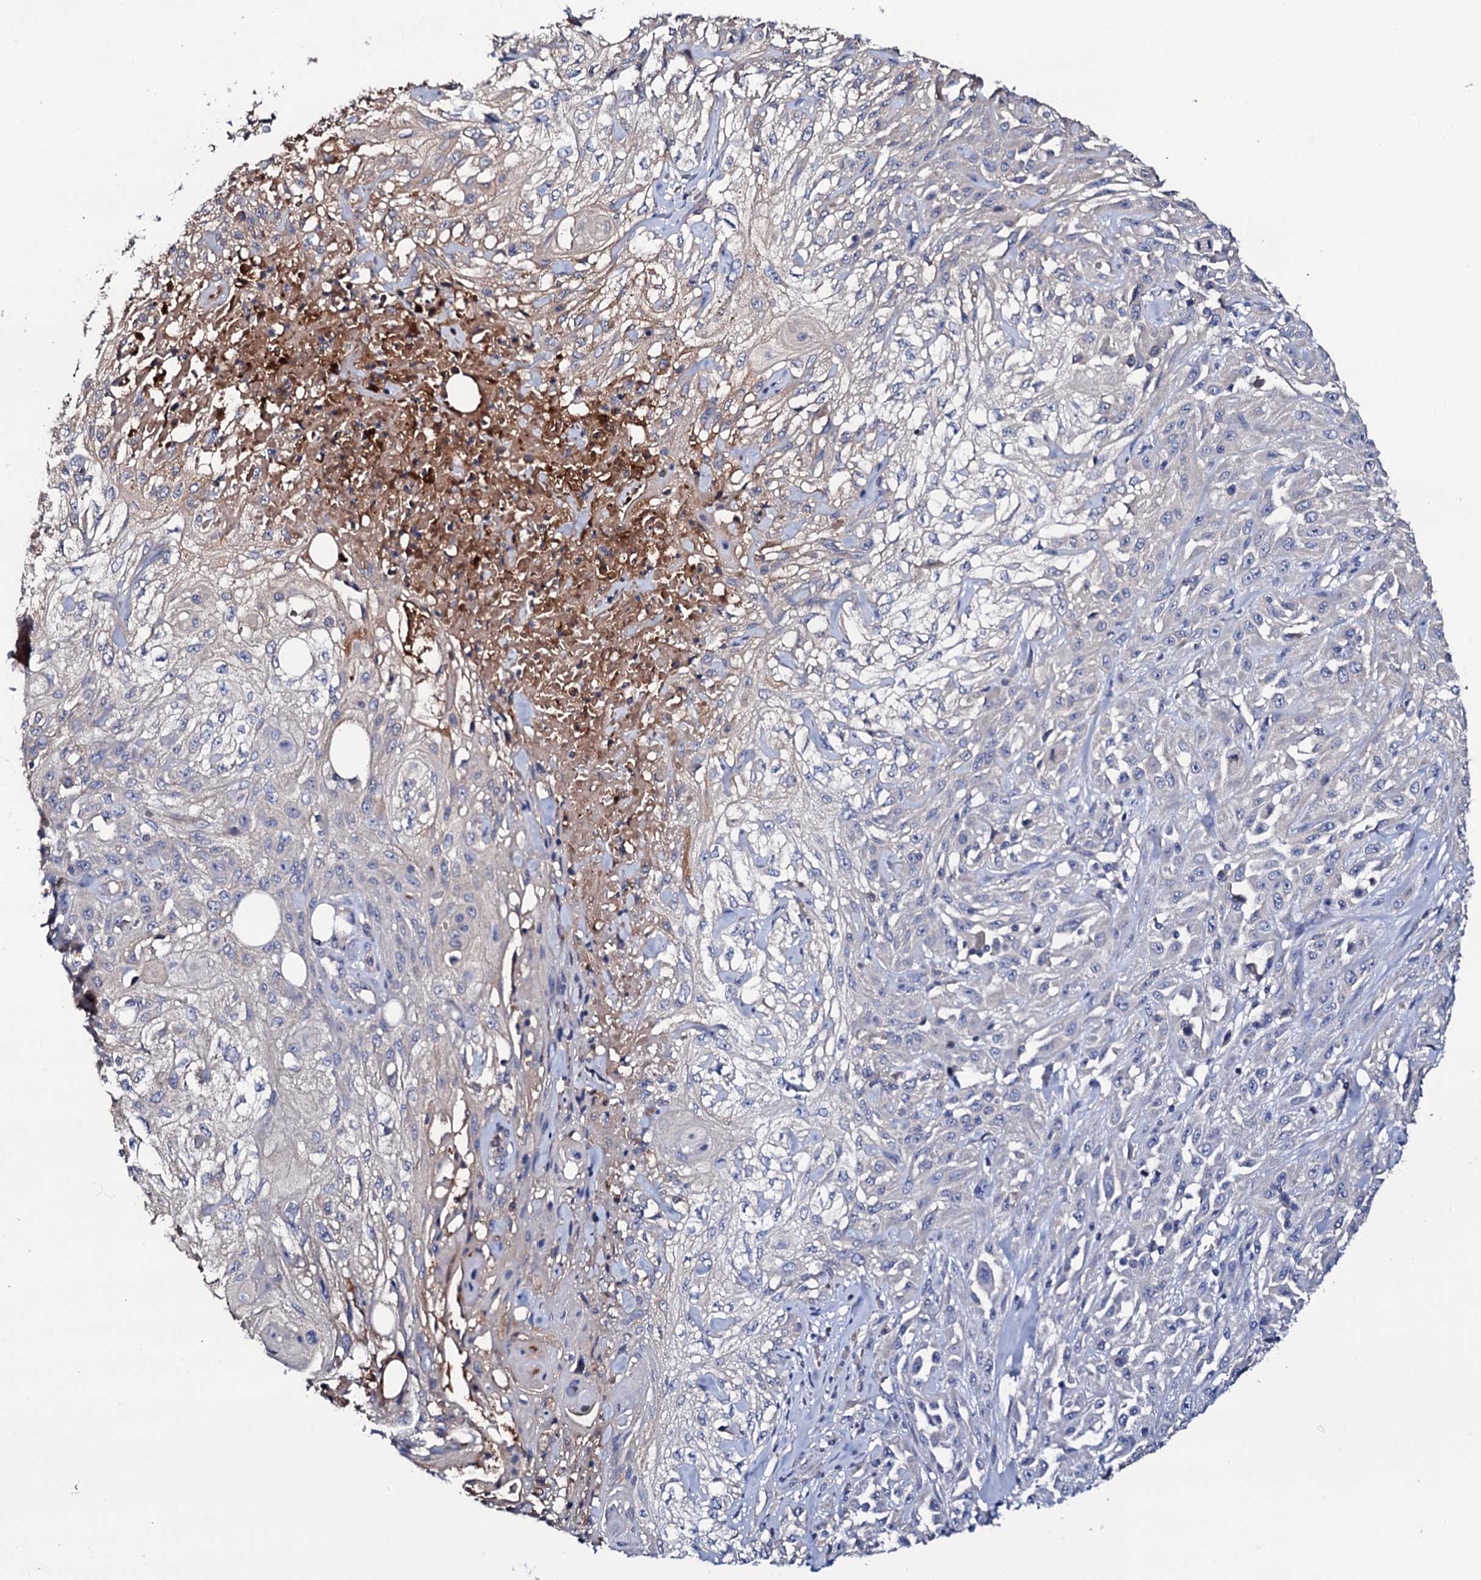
{"staining": {"intensity": "negative", "quantity": "none", "location": "none"}, "tissue": "skin cancer", "cell_type": "Tumor cells", "image_type": "cancer", "snomed": [{"axis": "morphology", "description": "Squamous cell carcinoma, NOS"}, {"axis": "morphology", "description": "Squamous cell carcinoma, metastatic, NOS"}, {"axis": "topography", "description": "Skin"}, {"axis": "topography", "description": "Lymph node"}], "caption": "Tumor cells show no significant positivity in skin cancer.", "gene": "TCAF2", "patient": {"sex": "male", "age": 75}}